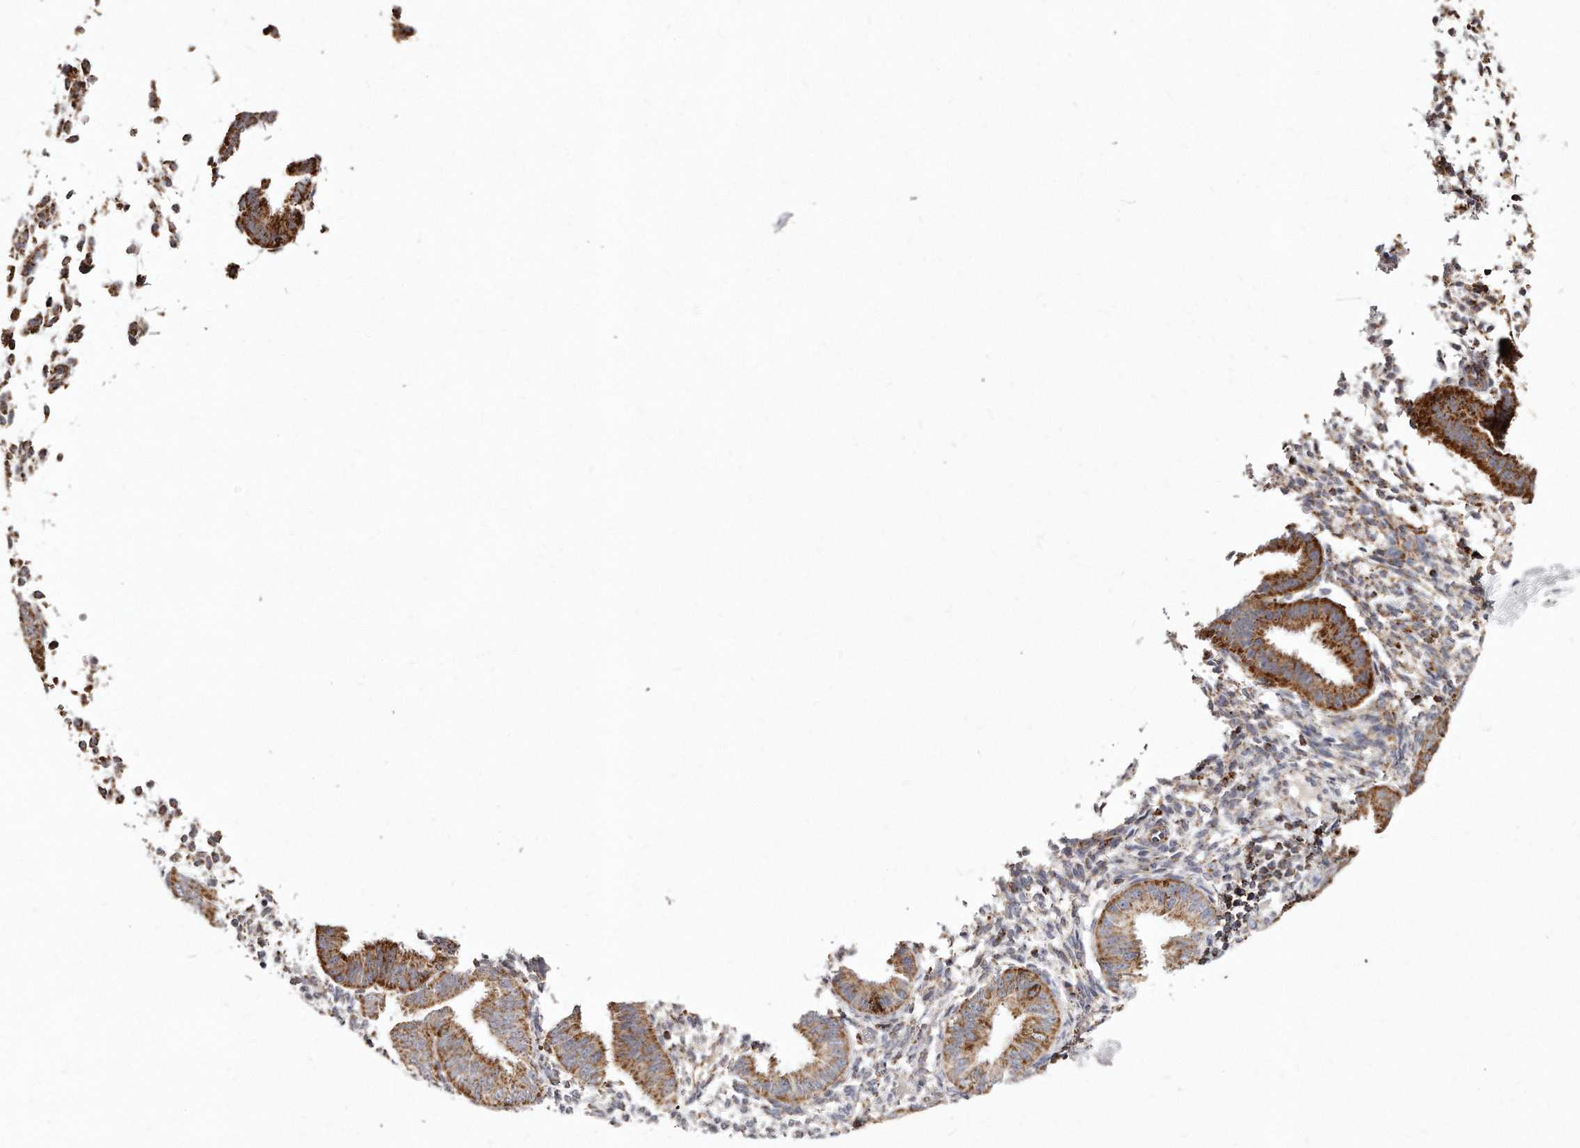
{"staining": {"intensity": "moderate", "quantity": "<25%", "location": "cytoplasmic/membranous"}, "tissue": "endometrium", "cell_type": "Cells in endometrial stroma", "image_type": "normal", "snomed": [{"axis": "morphology", "description": "Normal tissue, NOS"}, {"axis": "topography", "description": "Uterus"}, {"axis": "topography", "description": "Endometrium"}], "caption": "The photomicrograph demonstrates staining of unremarkable endometrium, revealing moderate cytoplasmic/membranous protein staining (brown color) within cells in endometrial stroma. (brown staining indicates protein expression, while blue staining denotes nuclei).", "gene": "RTKN", "patient": {"sex": "female", "age": 48}}